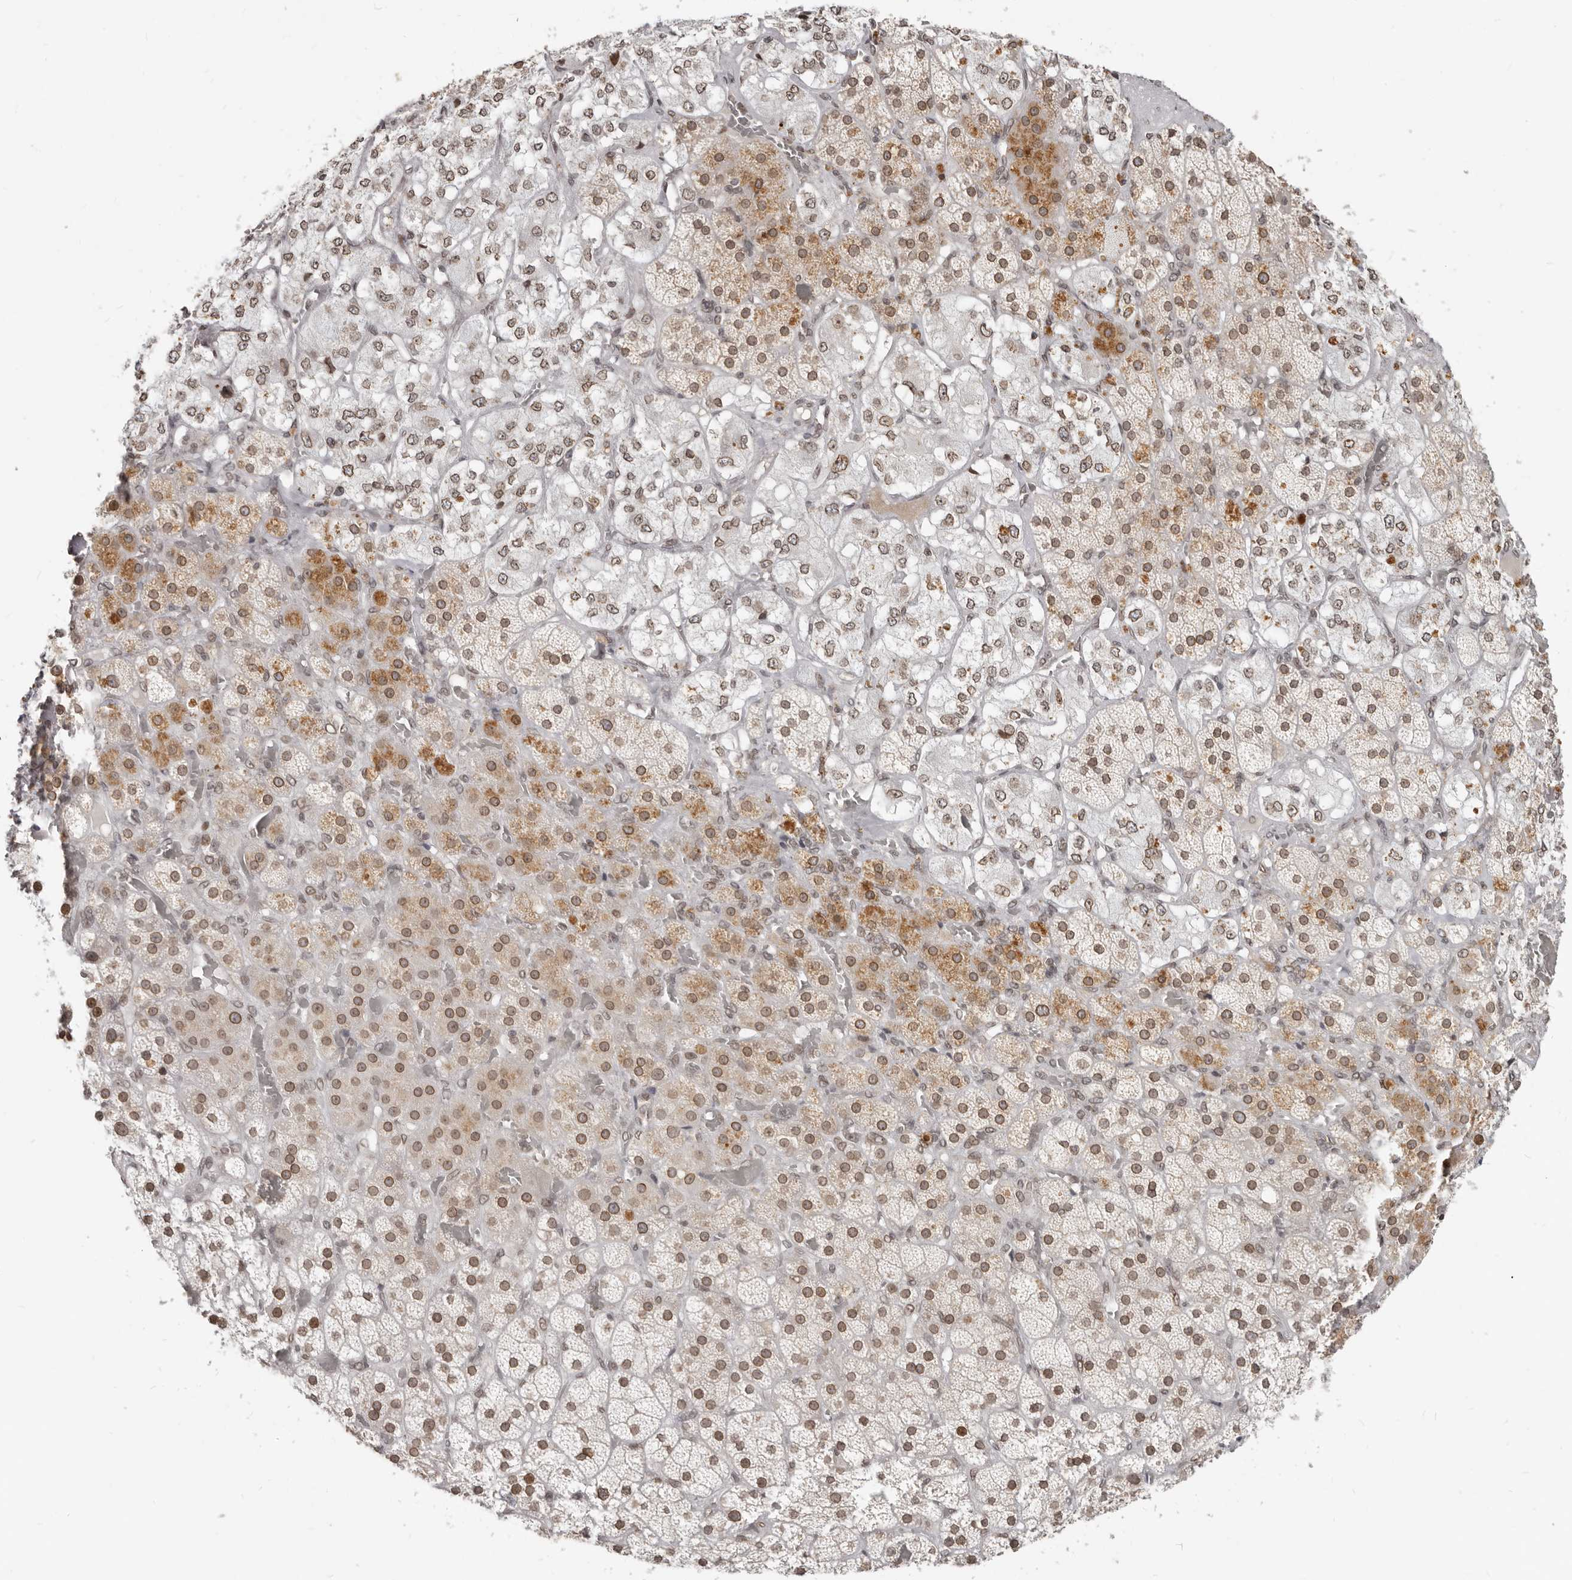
{"staining": {"intensity": "strong", "quantity": ">75%", "location": "cytoplasmic/membranous,nuclear"}, "tissue": "adrenal gland", "cell_type": "Glandular cells", "image_type": "normal", "snomed": [{"axis": "morphology", "description": "Normal tissue, NOS"}, {"axis": "topography", "description": "Adrenal gland"}], "caption": "About >75% of glandular cells in benign human adrenal gland demonstrate strong cytoplasmic/membranous,nuclear protein positivity as visualized by brown immunohistochemical staining.", "gene": "NUP153", "patient": {"sex": "male", "age": 57}}